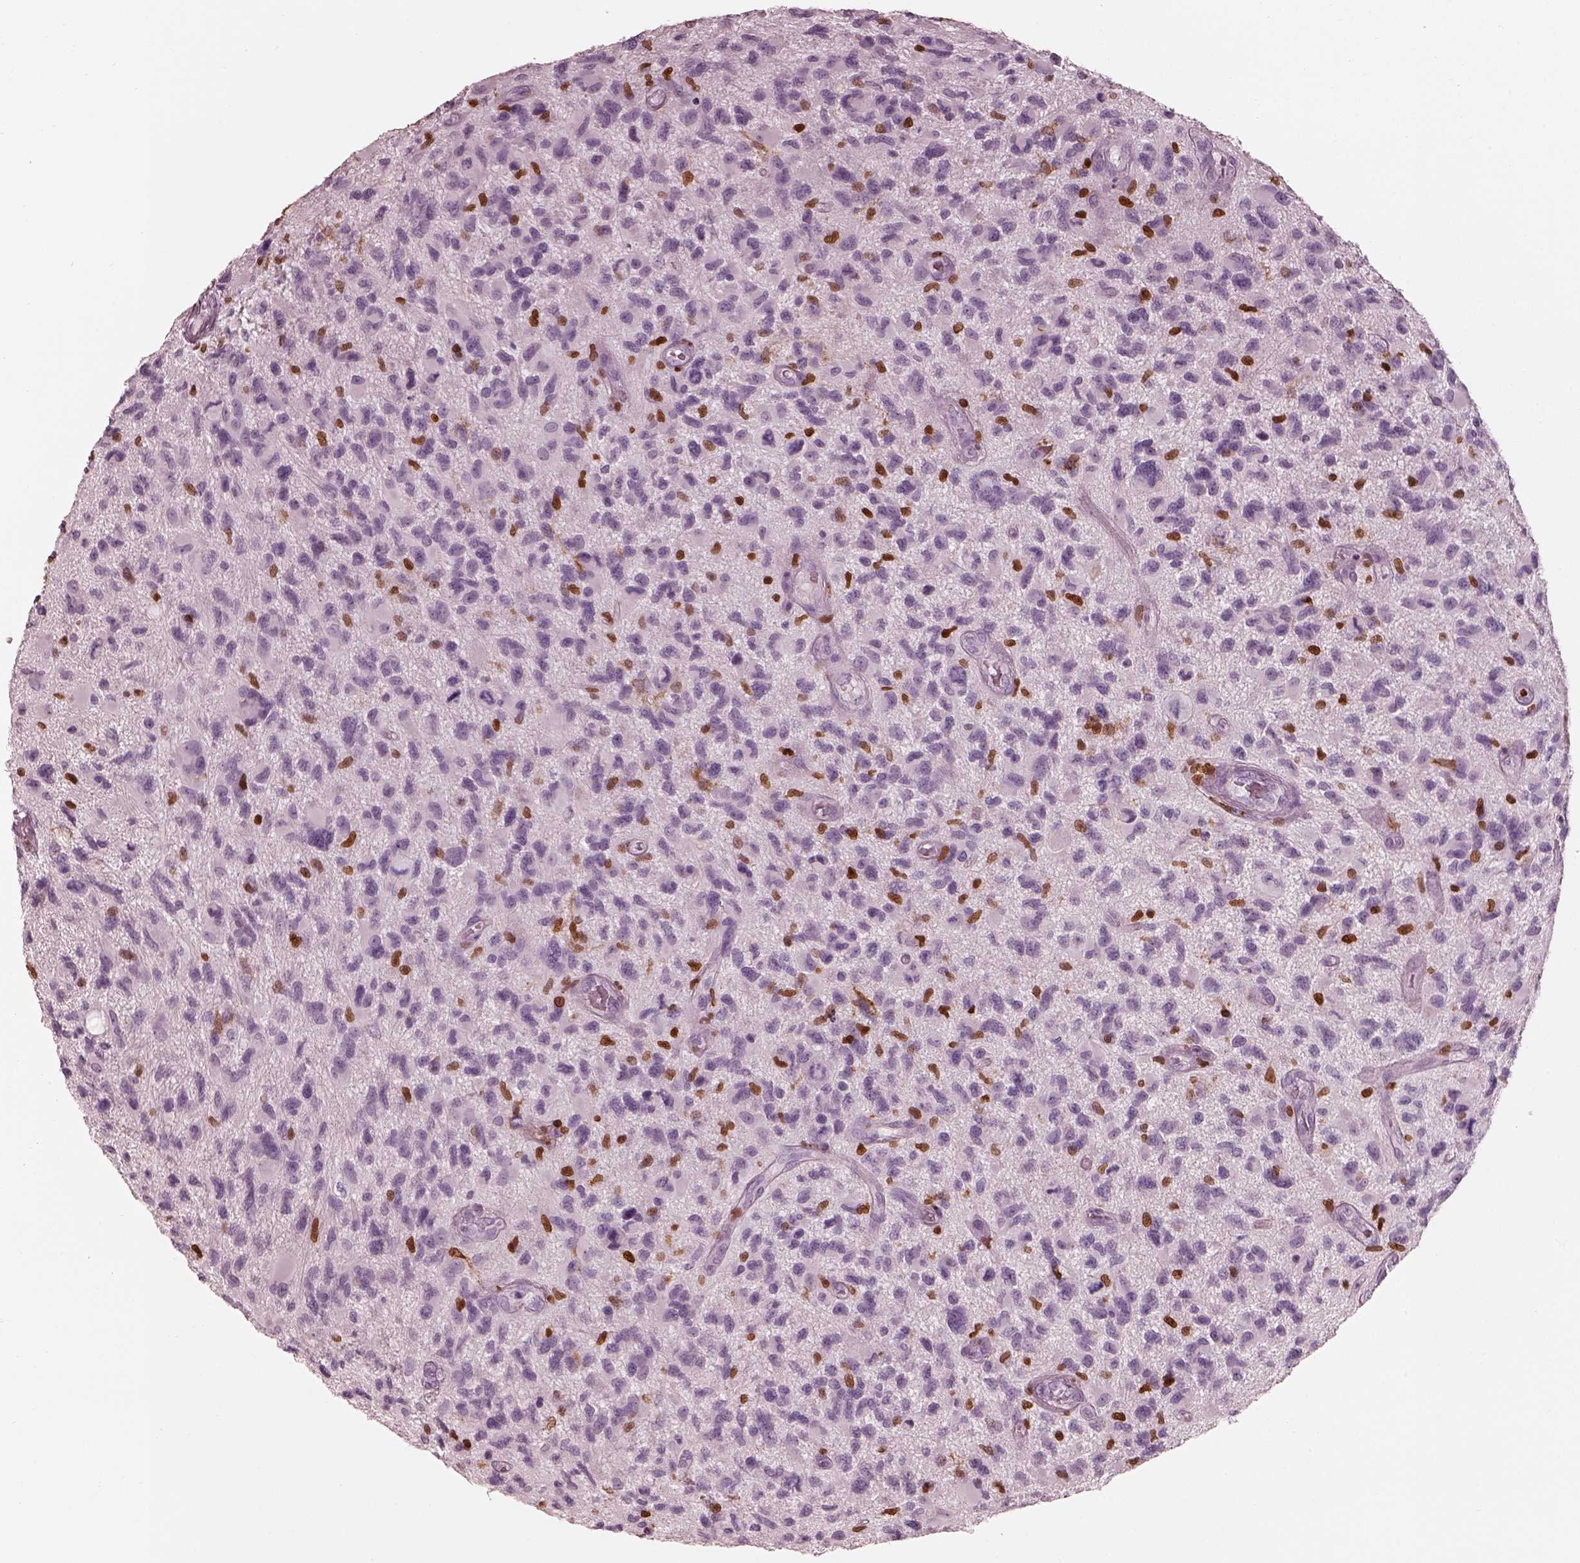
{"staining": {"intensity": "negative", "quantity": "none", "location": "none"}, "tissue": "glioma", "cell_type": "Tumor cells", "image_type": "cancer", "snomed": [{"axis": "morphology", "description": "Glioma, malignant, NOS"}, {"axis": "morphology", "description": "Glioma, malignant, High grade"}, {"axis": "topography", "description": "Brain"}], "caption": "A micrograph of glioma (malignant) stained for a protein reveals no brown staining in tumor cells.", "gene": "ALOX5", "patient": {"sex": "female", "age": 71}}